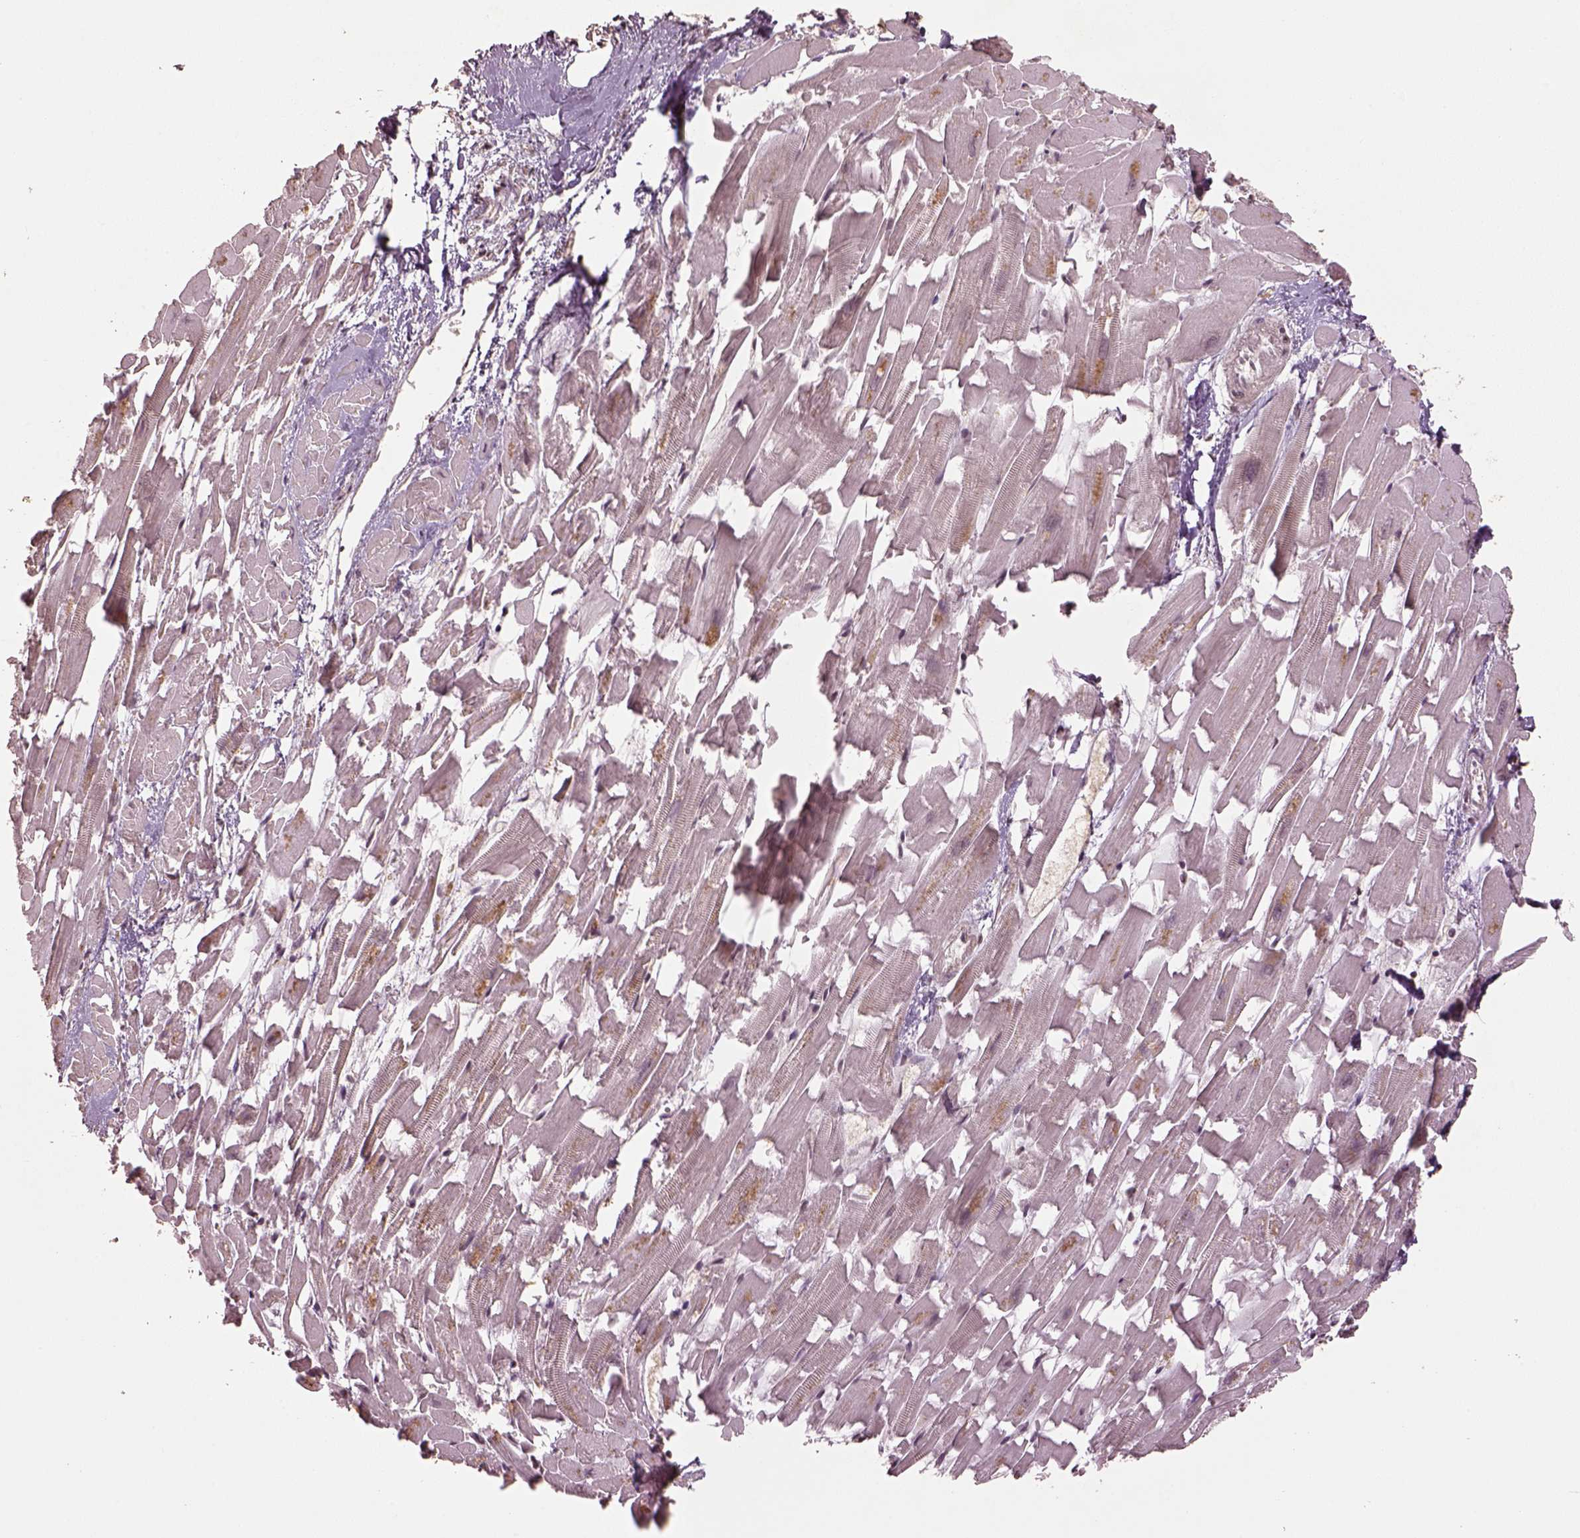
{"staining": {"intensity": "moderate", "quantity": "25%-75%", "location": "nuclear"}, "tissue": "heart muscle", "cell_type": "Cardiomyocytes", "image_type": "normal", "snomed": [{"axis": "morphology", "description": "Normal tissue, NOS"}, {"axis": "topography", "description": "Heart"}], "caption": "The photomicrograph shows immunohistochemical staining of normal heart muscle. There is moderate nuclear positivity is present in approximately 25%-75% of cardiomyocytes.", "gene": "BRD9", "patient": {"sex": "female", "age": 64}}